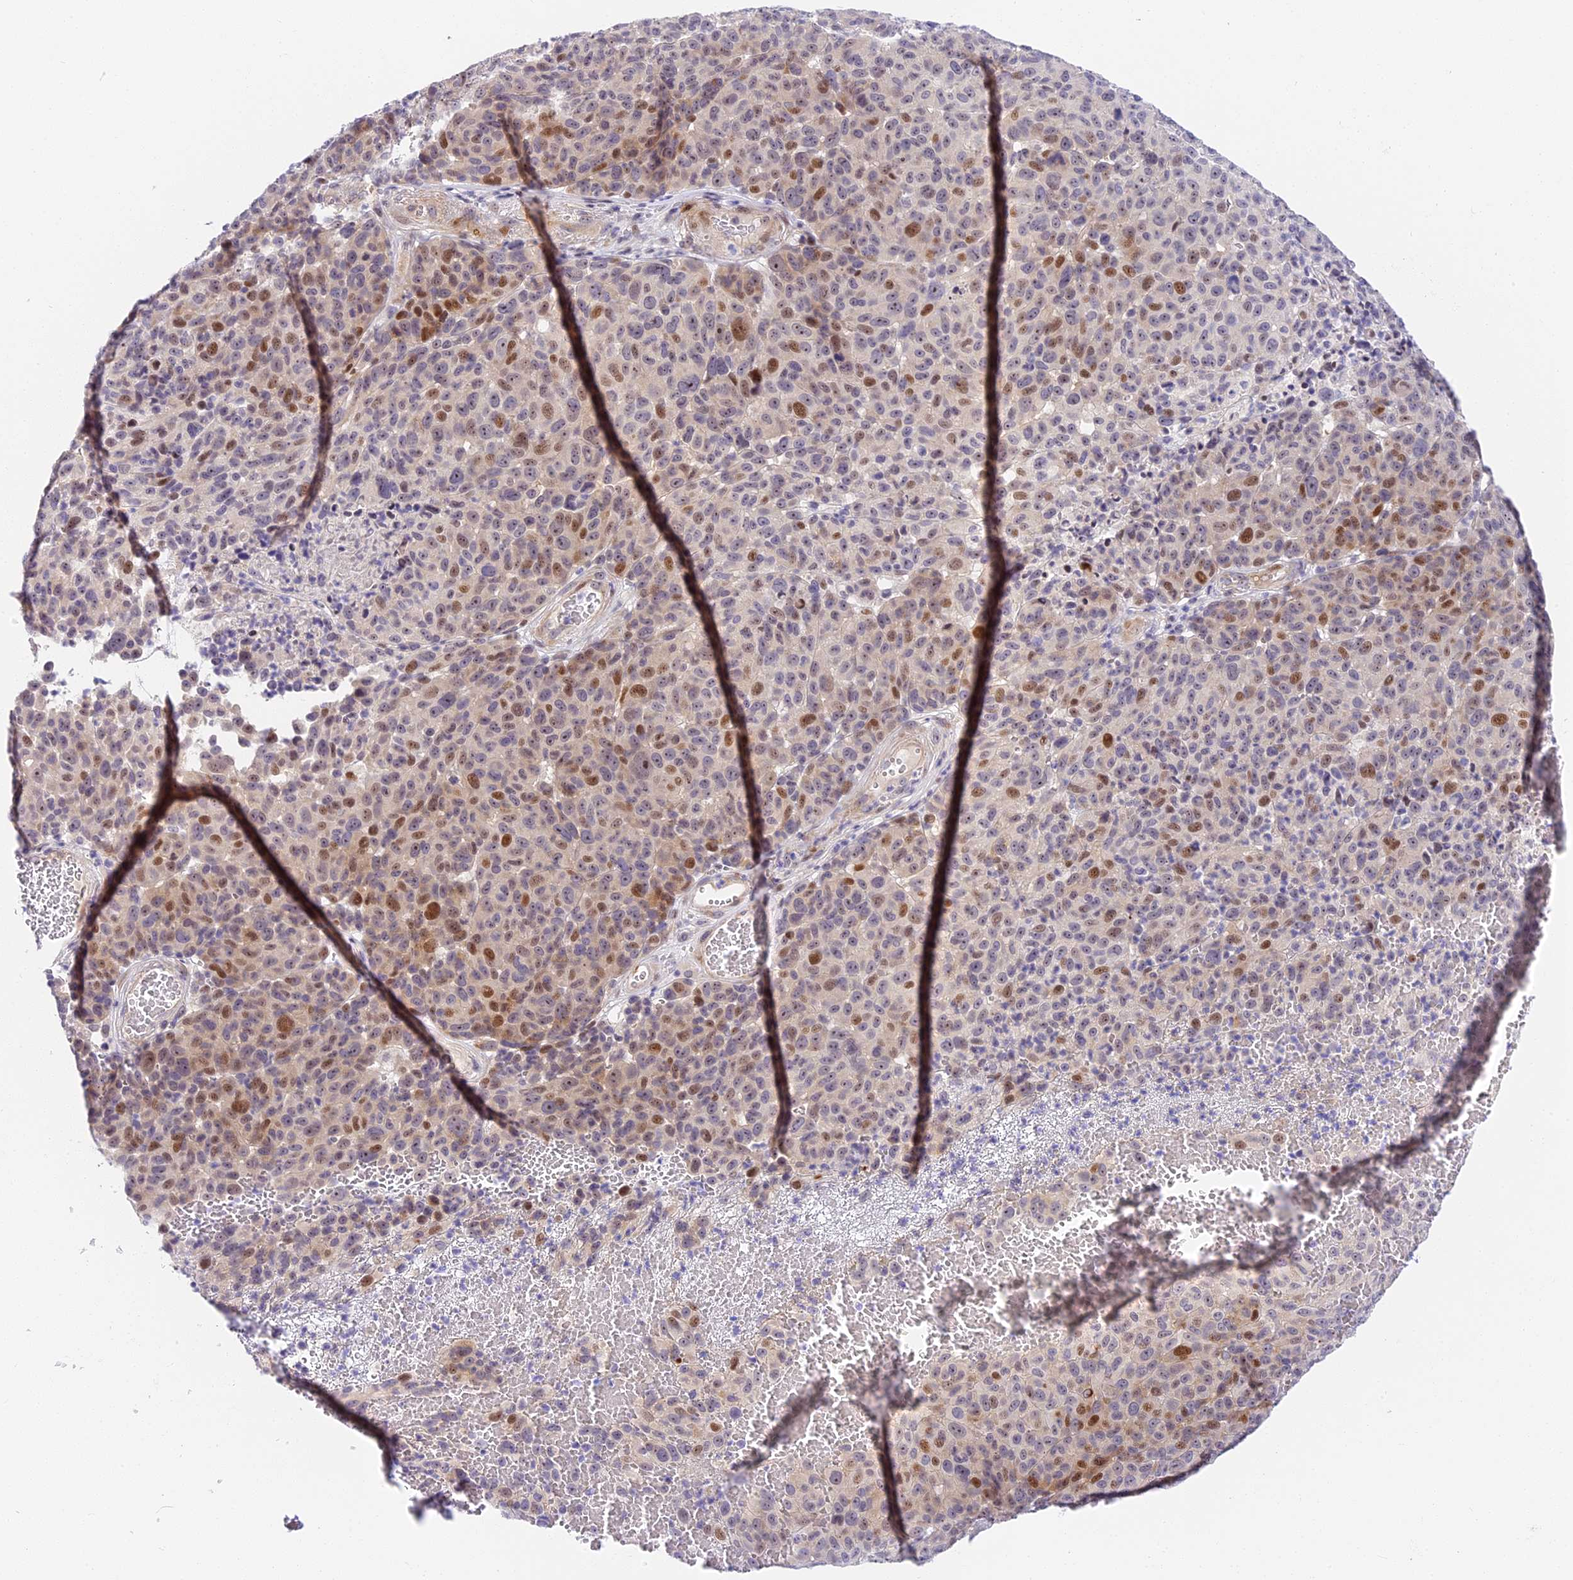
{"staining": {"intensity": "moderate", "quantity": "25%-75%", "location": "nuclear"}, "tissue": "melanoma", "cell_type": "Tumor cells", "image_type": "cancer", "snomed": [{"axis": "morphology", "description": "Malignant melanoma, NOS"}, {"axis": "topography", "description": "Skin"}], "caption": "A photomicrograph of human malignant melanoma stained for a protein shows moderate nuclear brown staining in tumor cells.", "gene": "MIDN", "patient": {"sex": "male", "age": 49}}